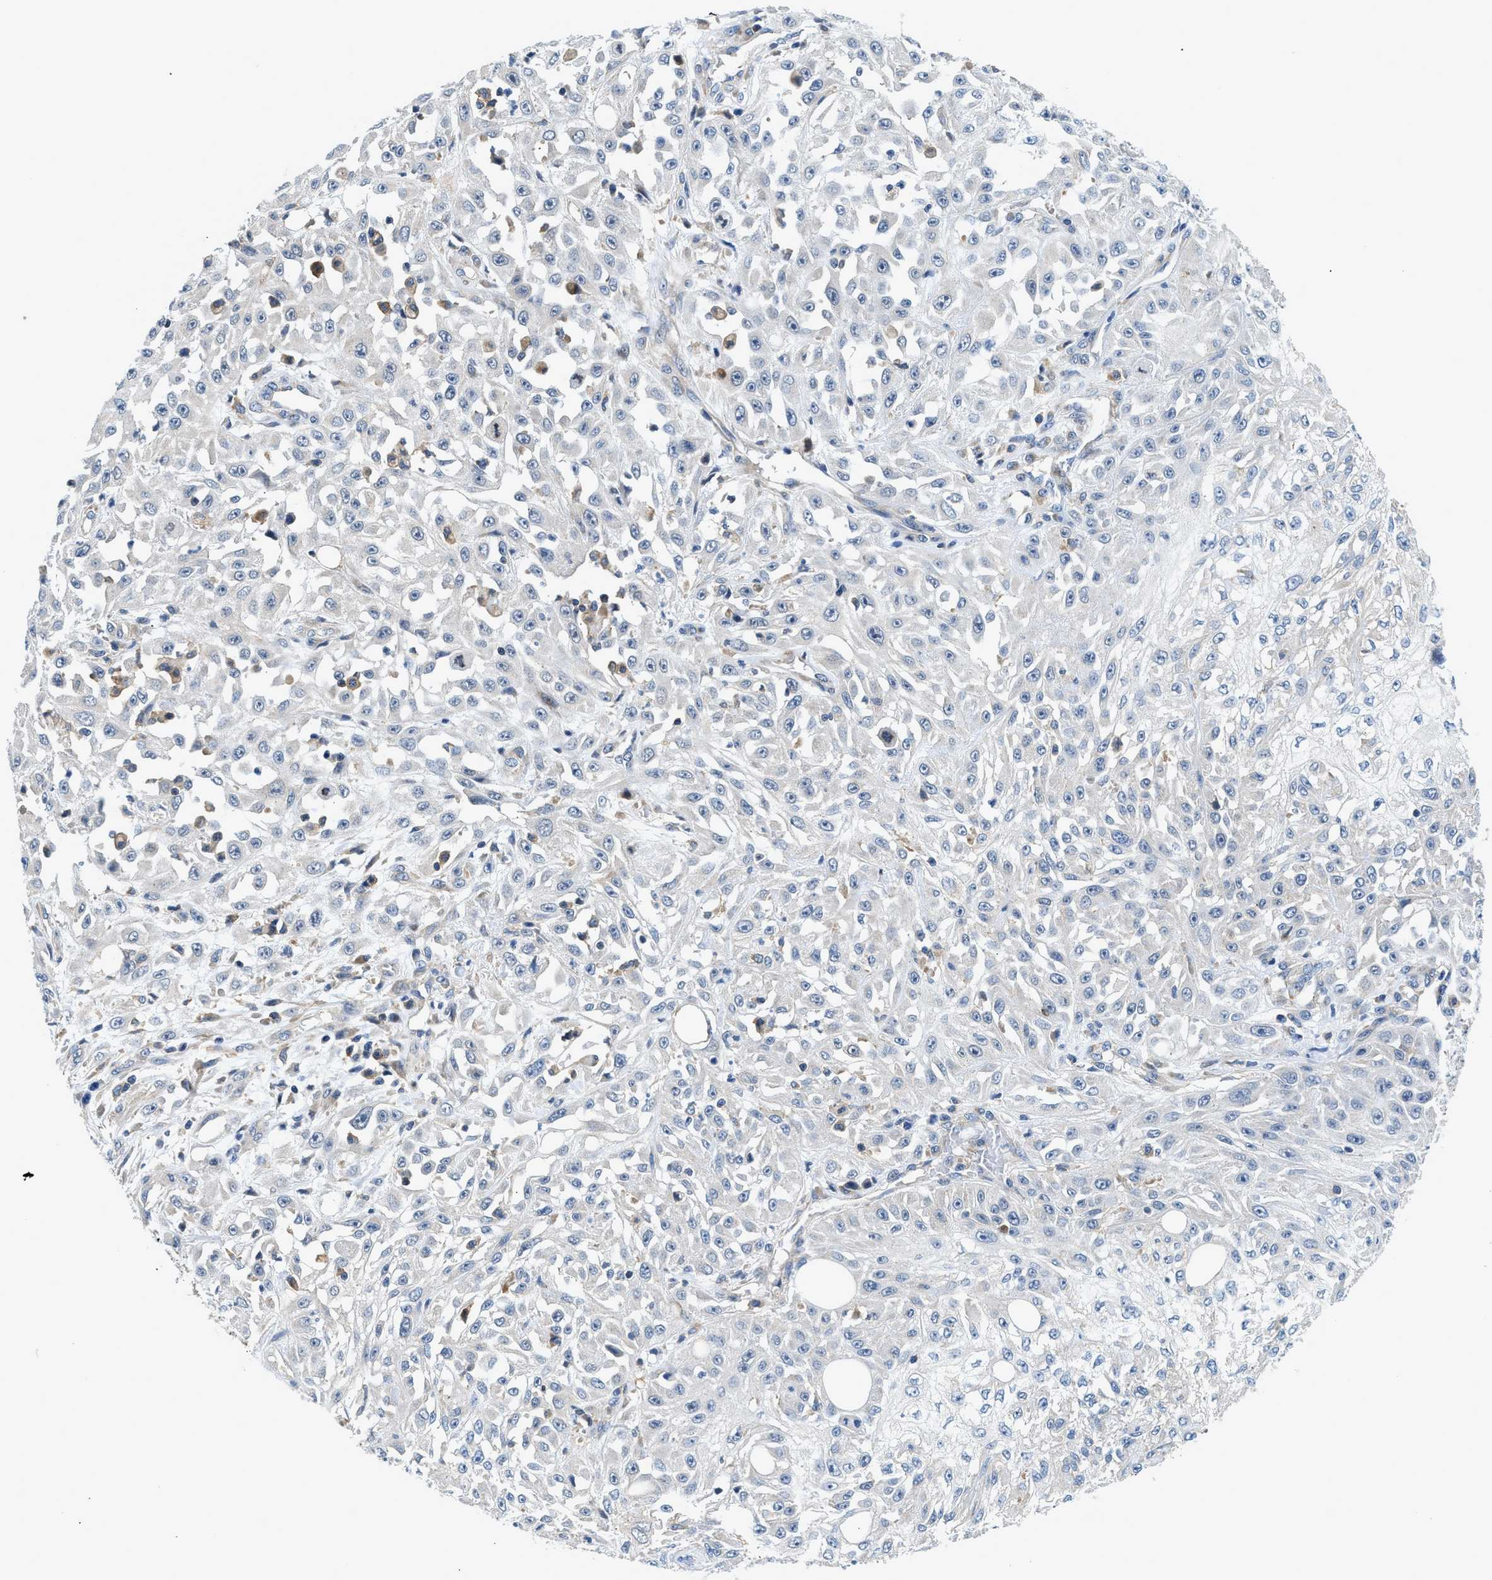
{"staining": {"intensity": "negative", "quantity": "none", "location": "none"}, "tissue": "skin cancer", "cell_type": "Tumor cells", "image_type": "cancer", "snomed": [{"axis": "morphology", "description": "Squamous cell carcinoma, NOS"}, {"axis": "morphology", "description": "Squamous cell carcinoma, metastatic, NOS"}, {"axis": "topography", "description": "Skin"}, {"axis": "topography", "description": "Lymph node"}], "caption": "This histopathology image is of skin cancer stained with IHC to label a protein in brown with the nuclei are counter-stained blue. There is no staining in tumor cells.", "gene": "LPIN2", "patient": {"sex": "male", "age": 75}}